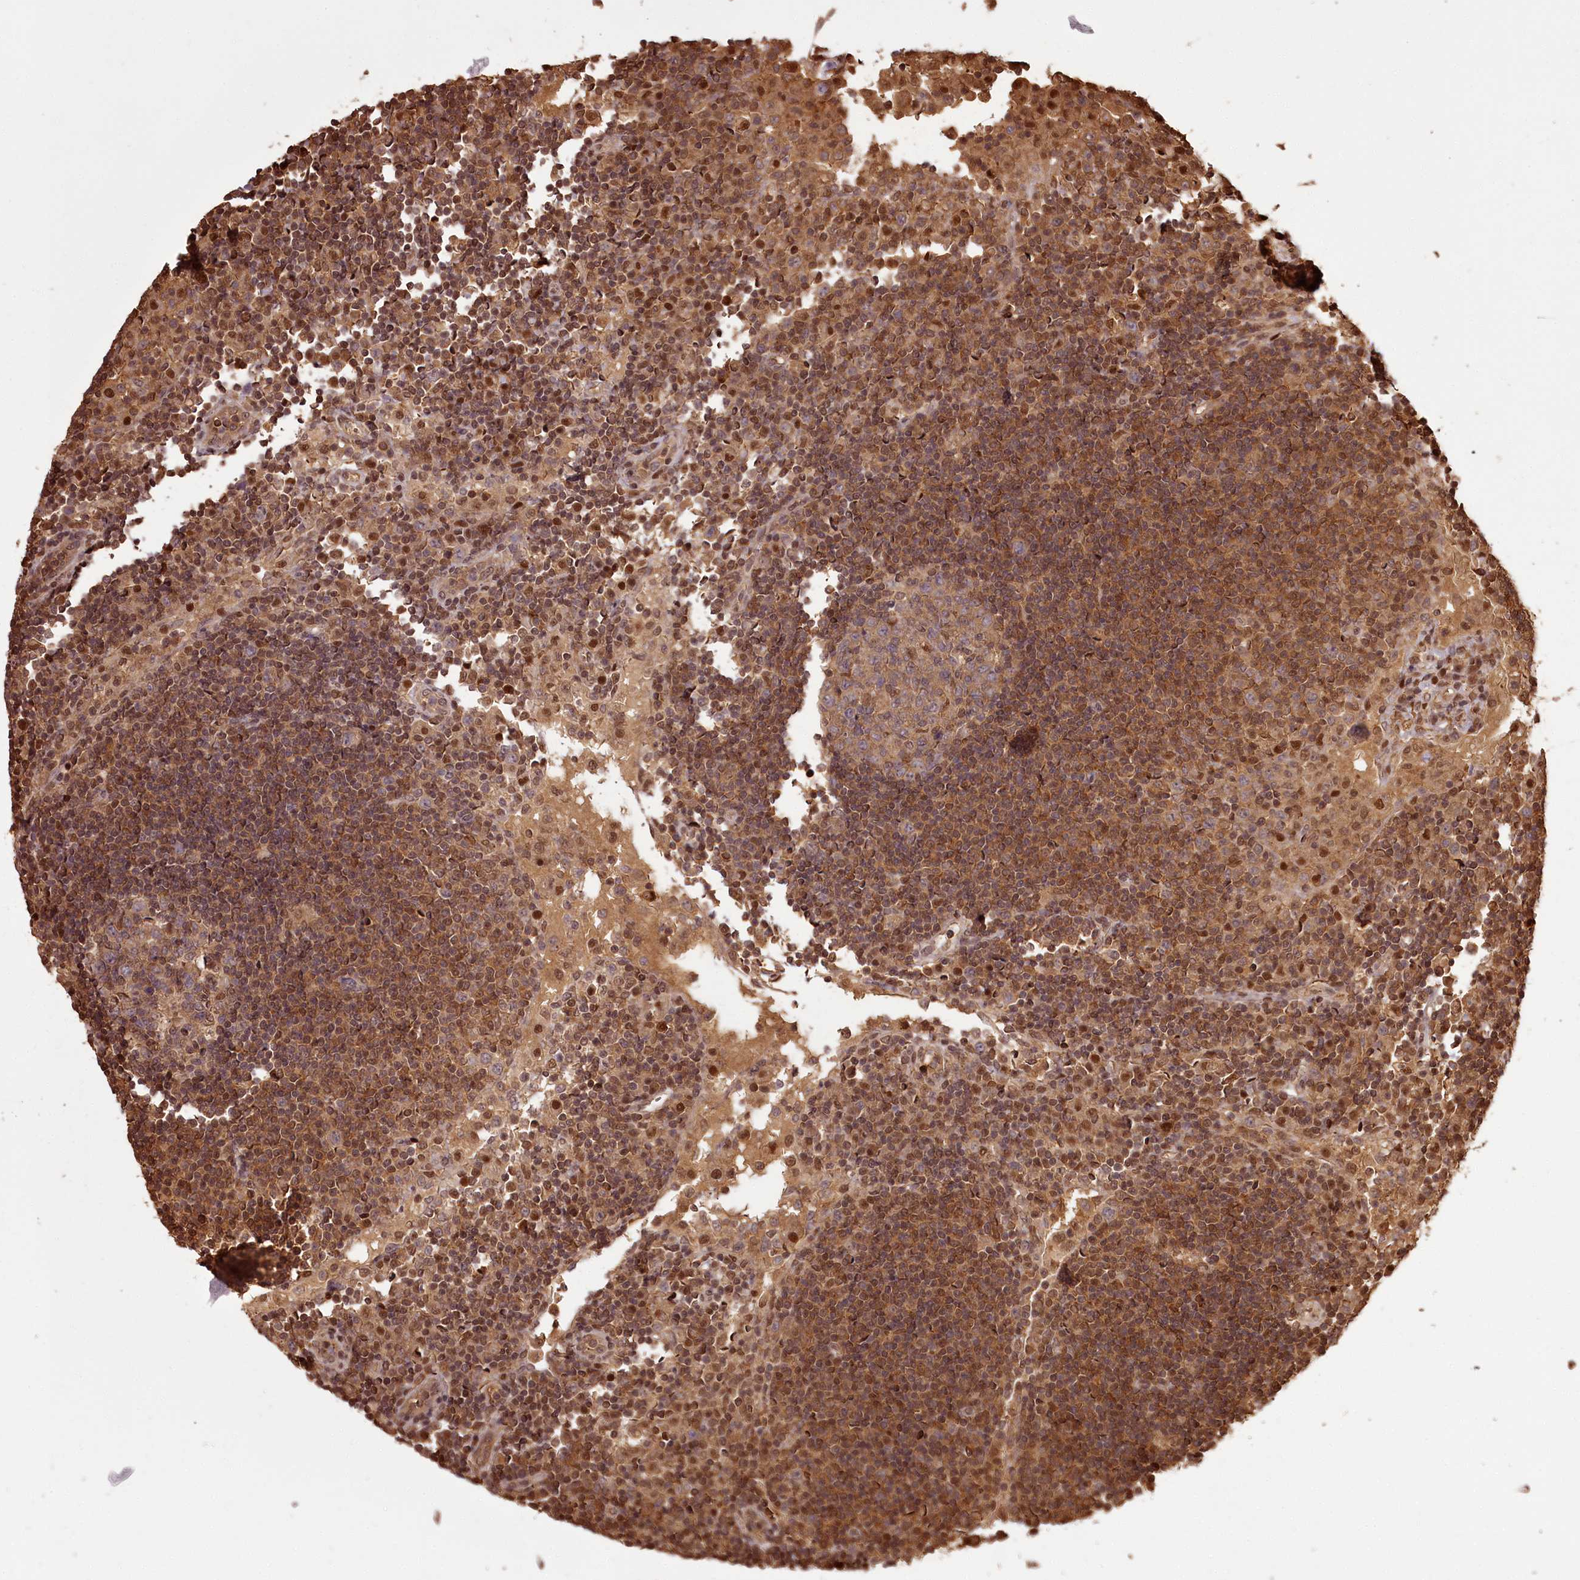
{"staining": {"intensity": "moderate", "quantity": "<25%", "location": "cytoplasmic/membranous"}, "tissue": "lymph node", "cell_type": "Germinal center cells", "image_type": "normal", "snomed": [{"axis": "morphology", "description": "Normal tissue, NOS"}, {"axis": "topography", "description": "Lymph node"}], "caption": "An immunohistochemistry histopathology image of benign tissue is shown. Protein staining in brown highlights moderate cytoplasmic/membranous positivity in lymph node within germinal center cells.", "gene": "NPRL2", "patient": {"sex": "female", "age": 53}}